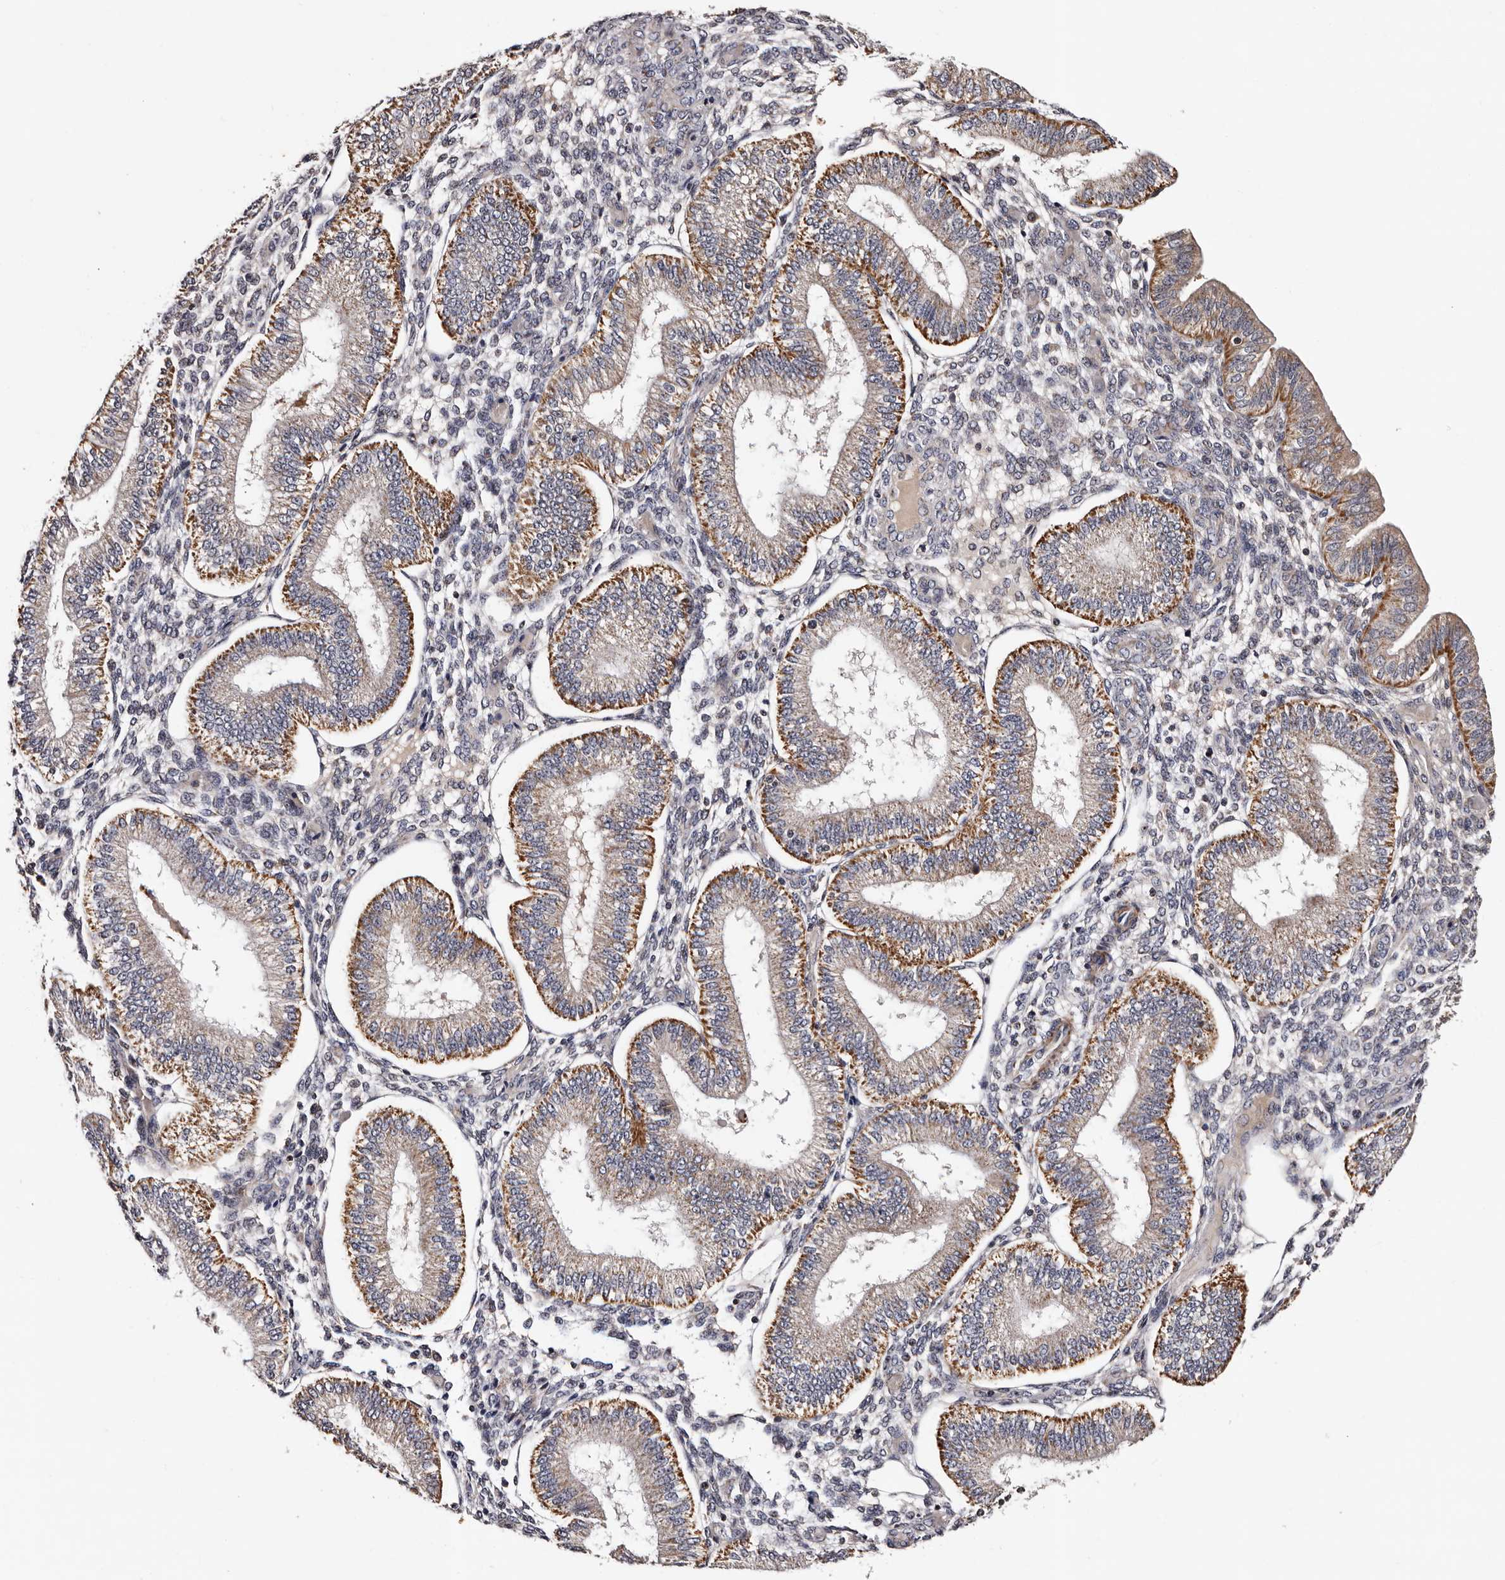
{"staining": {"intensity": "negative", "quantity": "none", "location": "none"}, "tissue": "endometrium", "cell_type": "Cells in endometrial stroma", "image_type": "normal", "snomed": [{"axis": "morphology", "description": "Normal tissue, NOS"}, {"axis": "topography", "description": "Endometrium"}], "caption": "A high-resolution histopathology image shows immunohistochemistry (IHC) staining of normal endometrium, which exhibits no significant staining in cells in endometrial stroma.", "gene": "TAF4B", "patient": {"sex": "female", "age": 39}}